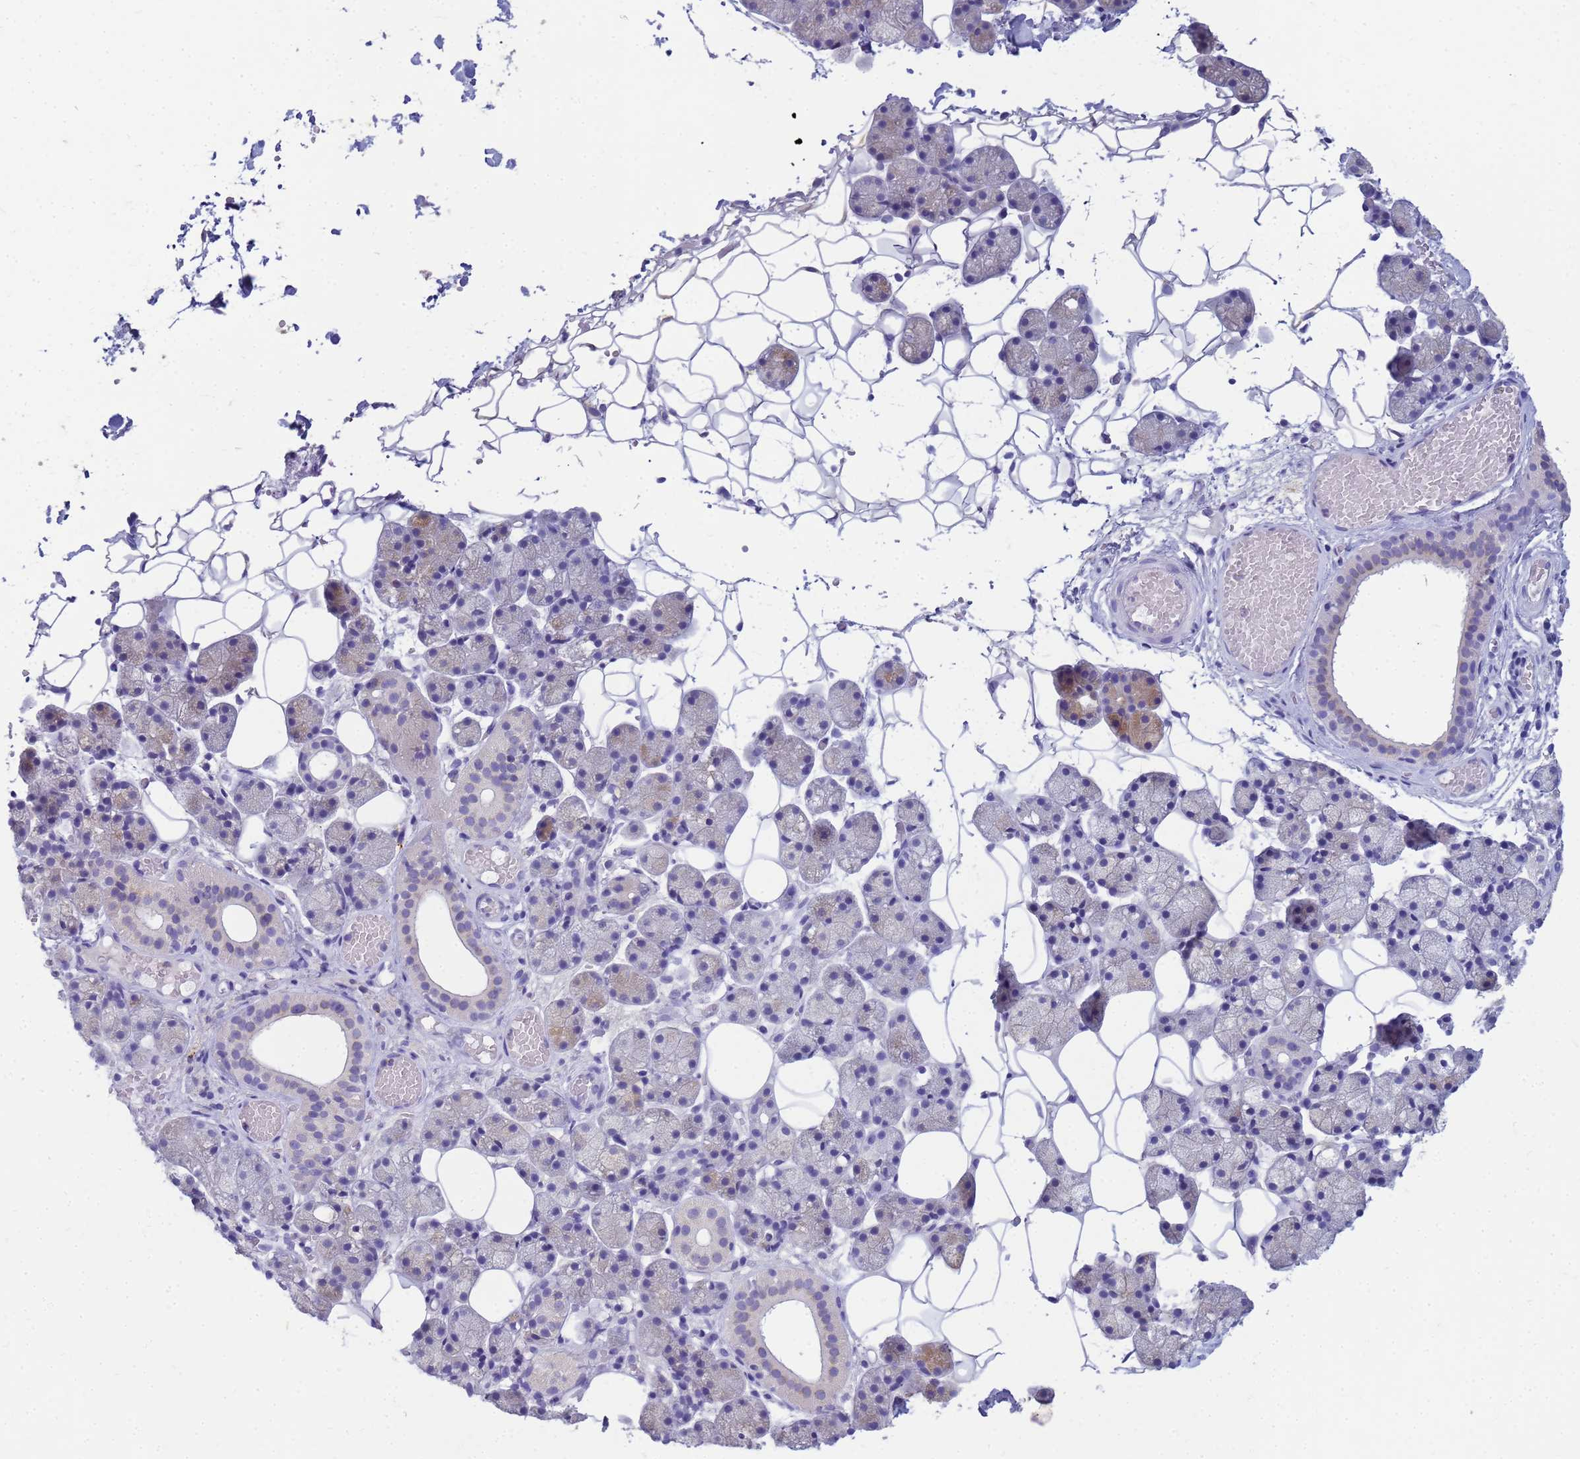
{"staining": {"intensity": "moderate", "quantity": "<25%", "location": "cytoplasmic/membranous"}, "tissue": "salivary gland", "cell_type": "Glandular cells", "image_type": "normal", "snomed": [{"axis": "morphology", "description": "Normal tissue, NOS"}, {"axis": "topography", "description": "Salivary gland"}], "caption": "IHC of normal human salivary gland displays low levels of moderate cytoplasmic/membranous expression in about <25% of glandular cells.", "gene": "B3GNT8", "patient": {"sex": "female", "age": 33}}